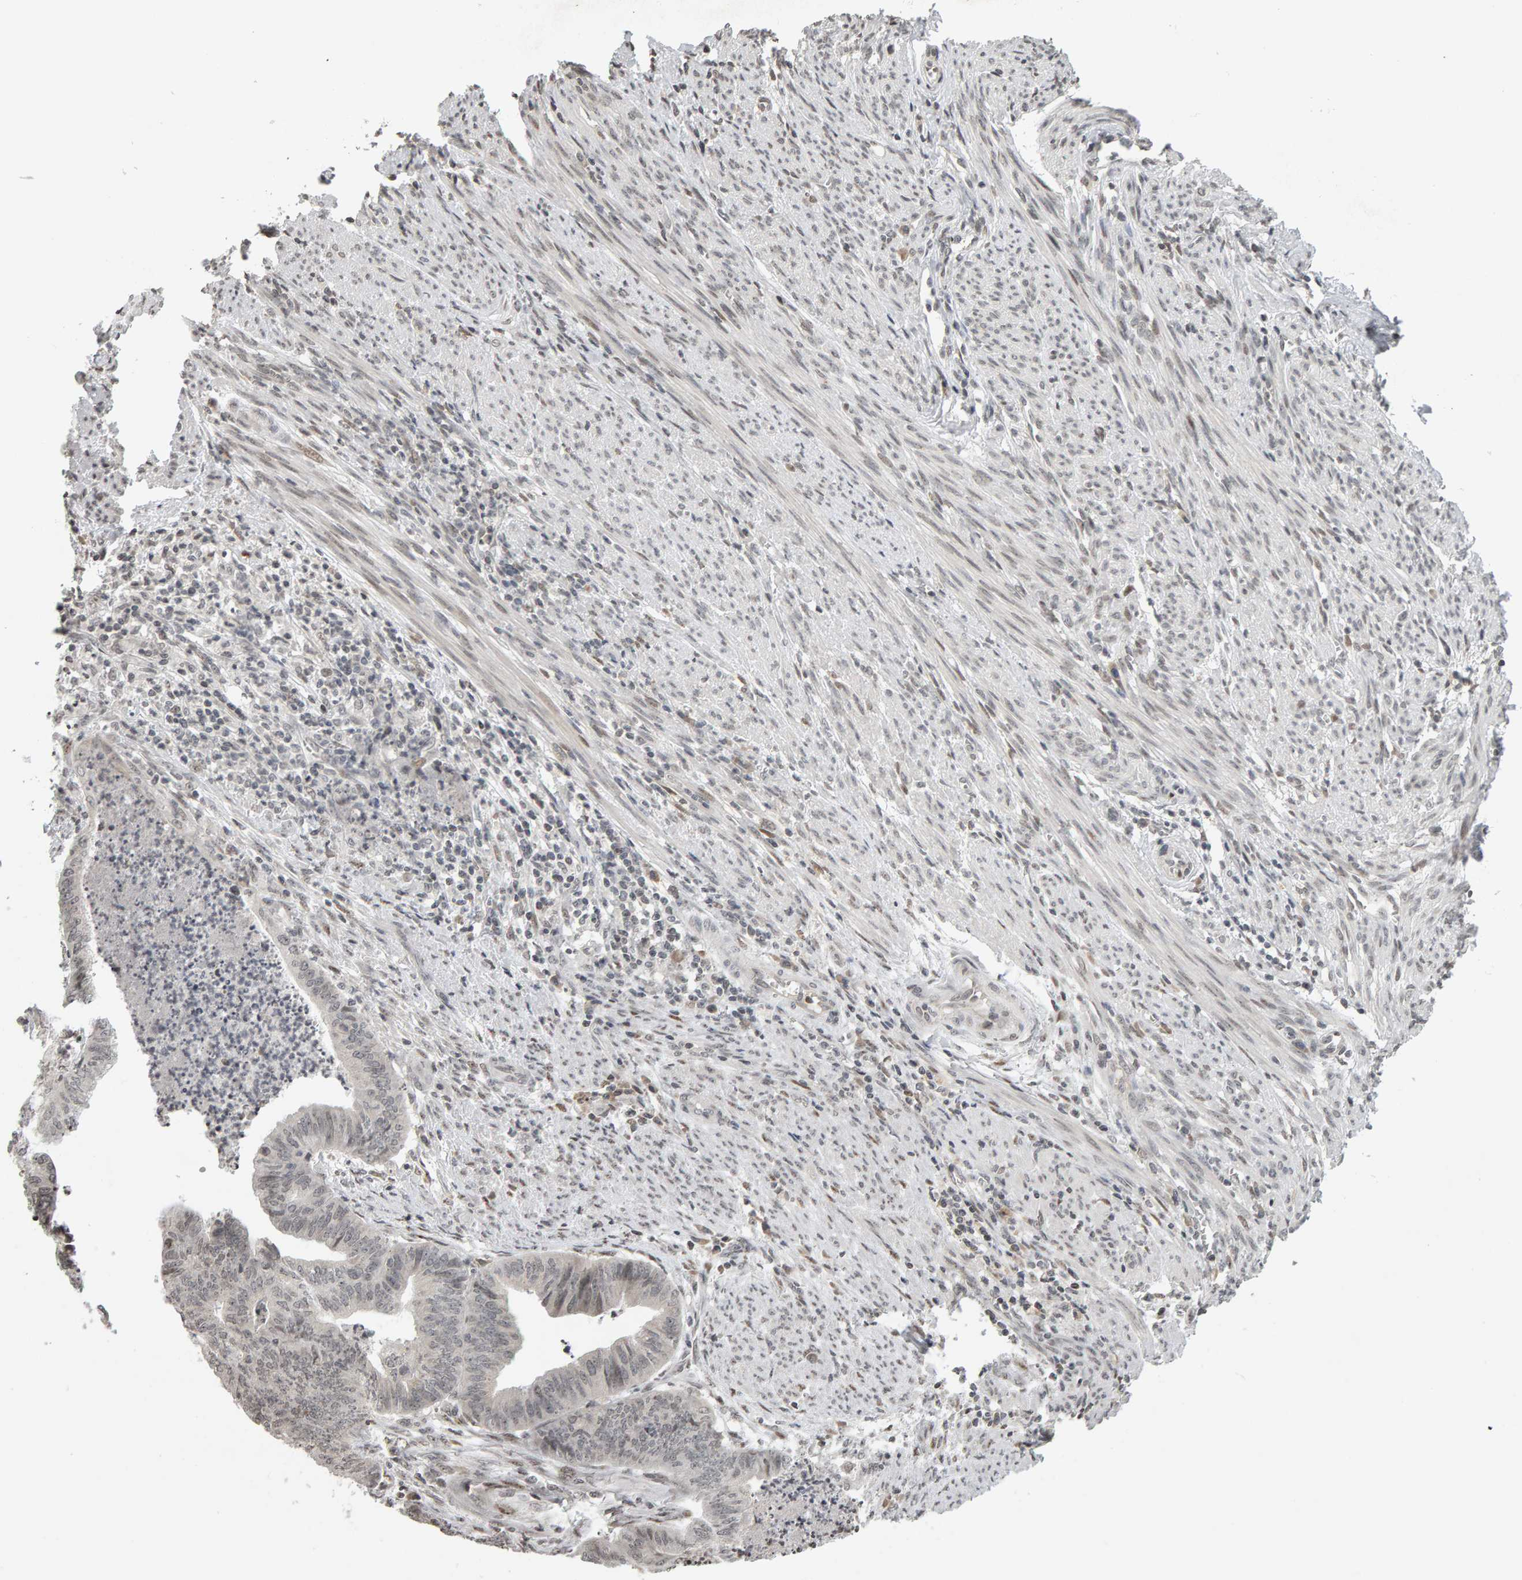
{"staining": {"intensity": "weak", "quantity": "<25%", "location": "nuclear"}, "tissue": "endometrial cancer", "cell_type": "Tumor cells", "image_type": "cancer", "snomed": [{"axis": "morphology", "description": "Polyp, NOS"}, {"axis": "morphology", "description": "Adenocarcinoma, NOS"}, {"axis": "morphology", "description": "Adenoma, NOS"}, {"axis": "topography", "description": "Endometrium"}], "caption": "A micrograph of human polyp (endometrial) is negative for staining in tumor cells.", "gene": "TRAM1", "patient": {"sex": "female", "age": 79}}